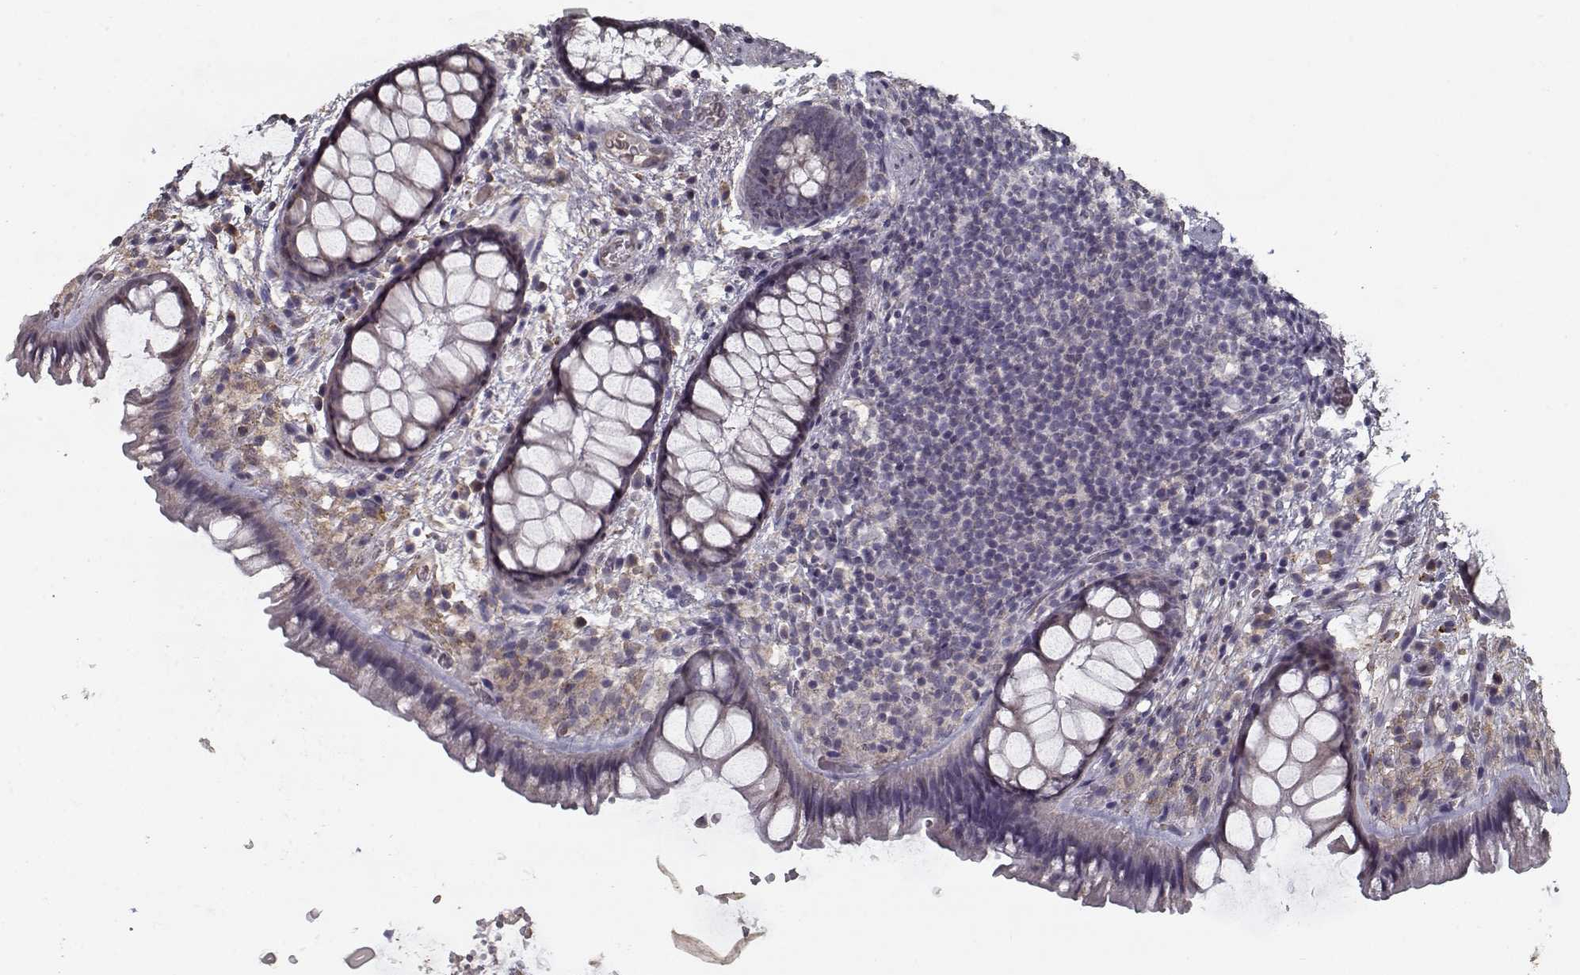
{"staining": {"intensity": "negative", "quantity": "none", "location": "none"}, "tissue": "rectum", "cell_type": "Glandular cells", "image_type": "normal", "snomed": [{"axis": "morphology", "description": "Normal tissue, NOS"}, {"axis": "topography", "description": "Rectum"}], "caption": "Immunohistochemistry (IHC) micrograph of benign human rectum stained for a protein (brown), which demonstrates no expression in glandular cells.", "gene": "LAMA2", "patient": {"sex": "female", "age": 62}}